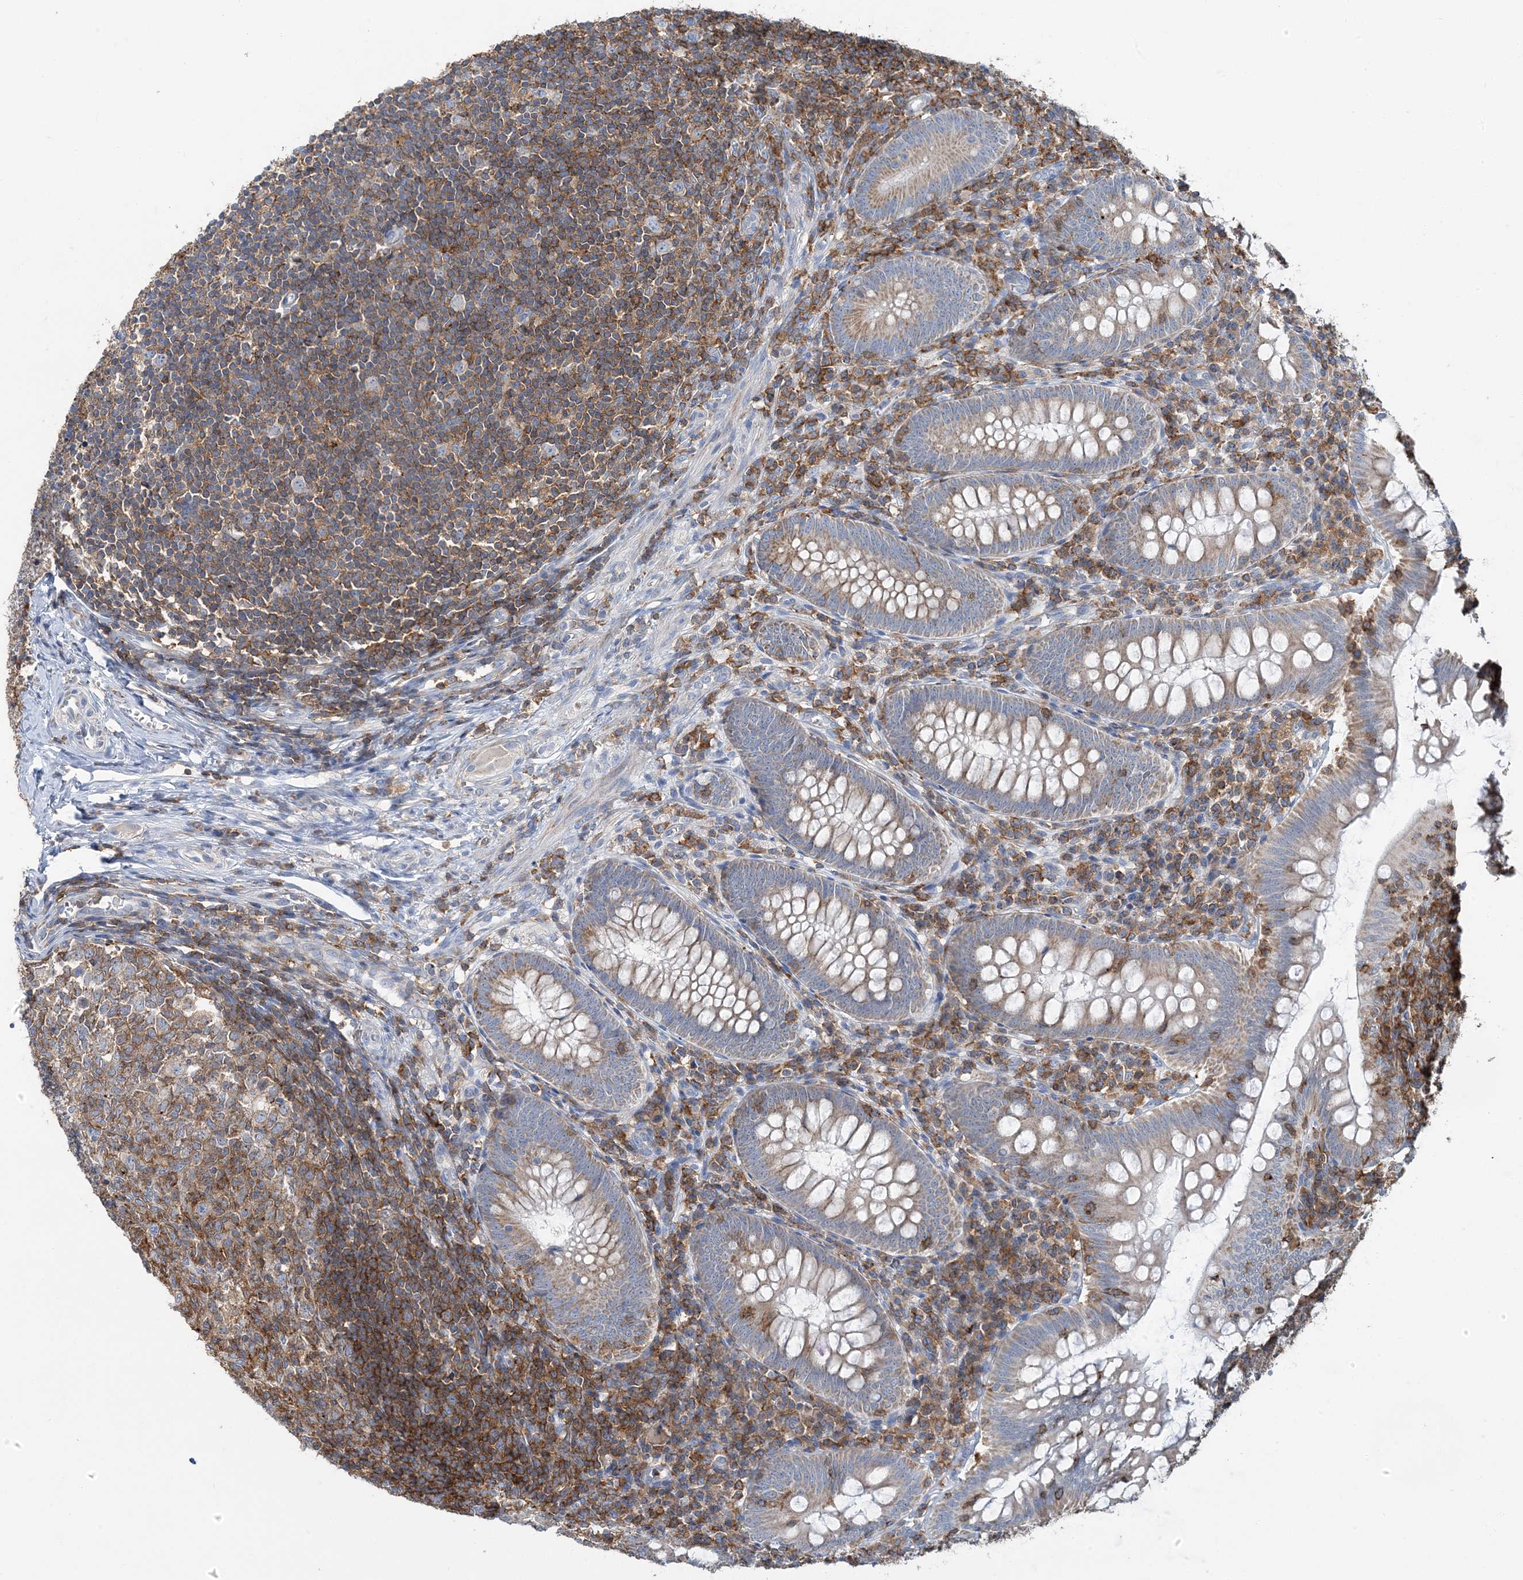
{"staining": {"intensity": "weak", "quantity": ">75%", "location": "cytoplasmic/membranous"}, "tissue": "appendix", "cell_type": "Glandular cells", "image_type": "normal", "snomed": [{"axis": "morphology", "description": "Normal tissue, NOS"}, {"axis": "topography", "description": "Appendix"}], "caption": "Glandular cells reveal low levels of weak cytoplasmic/membranous staining in approximately >75% of cells in benign human appendix.", "gene": "TMLHE", "patient": {"sex": "male", "age": 14}}